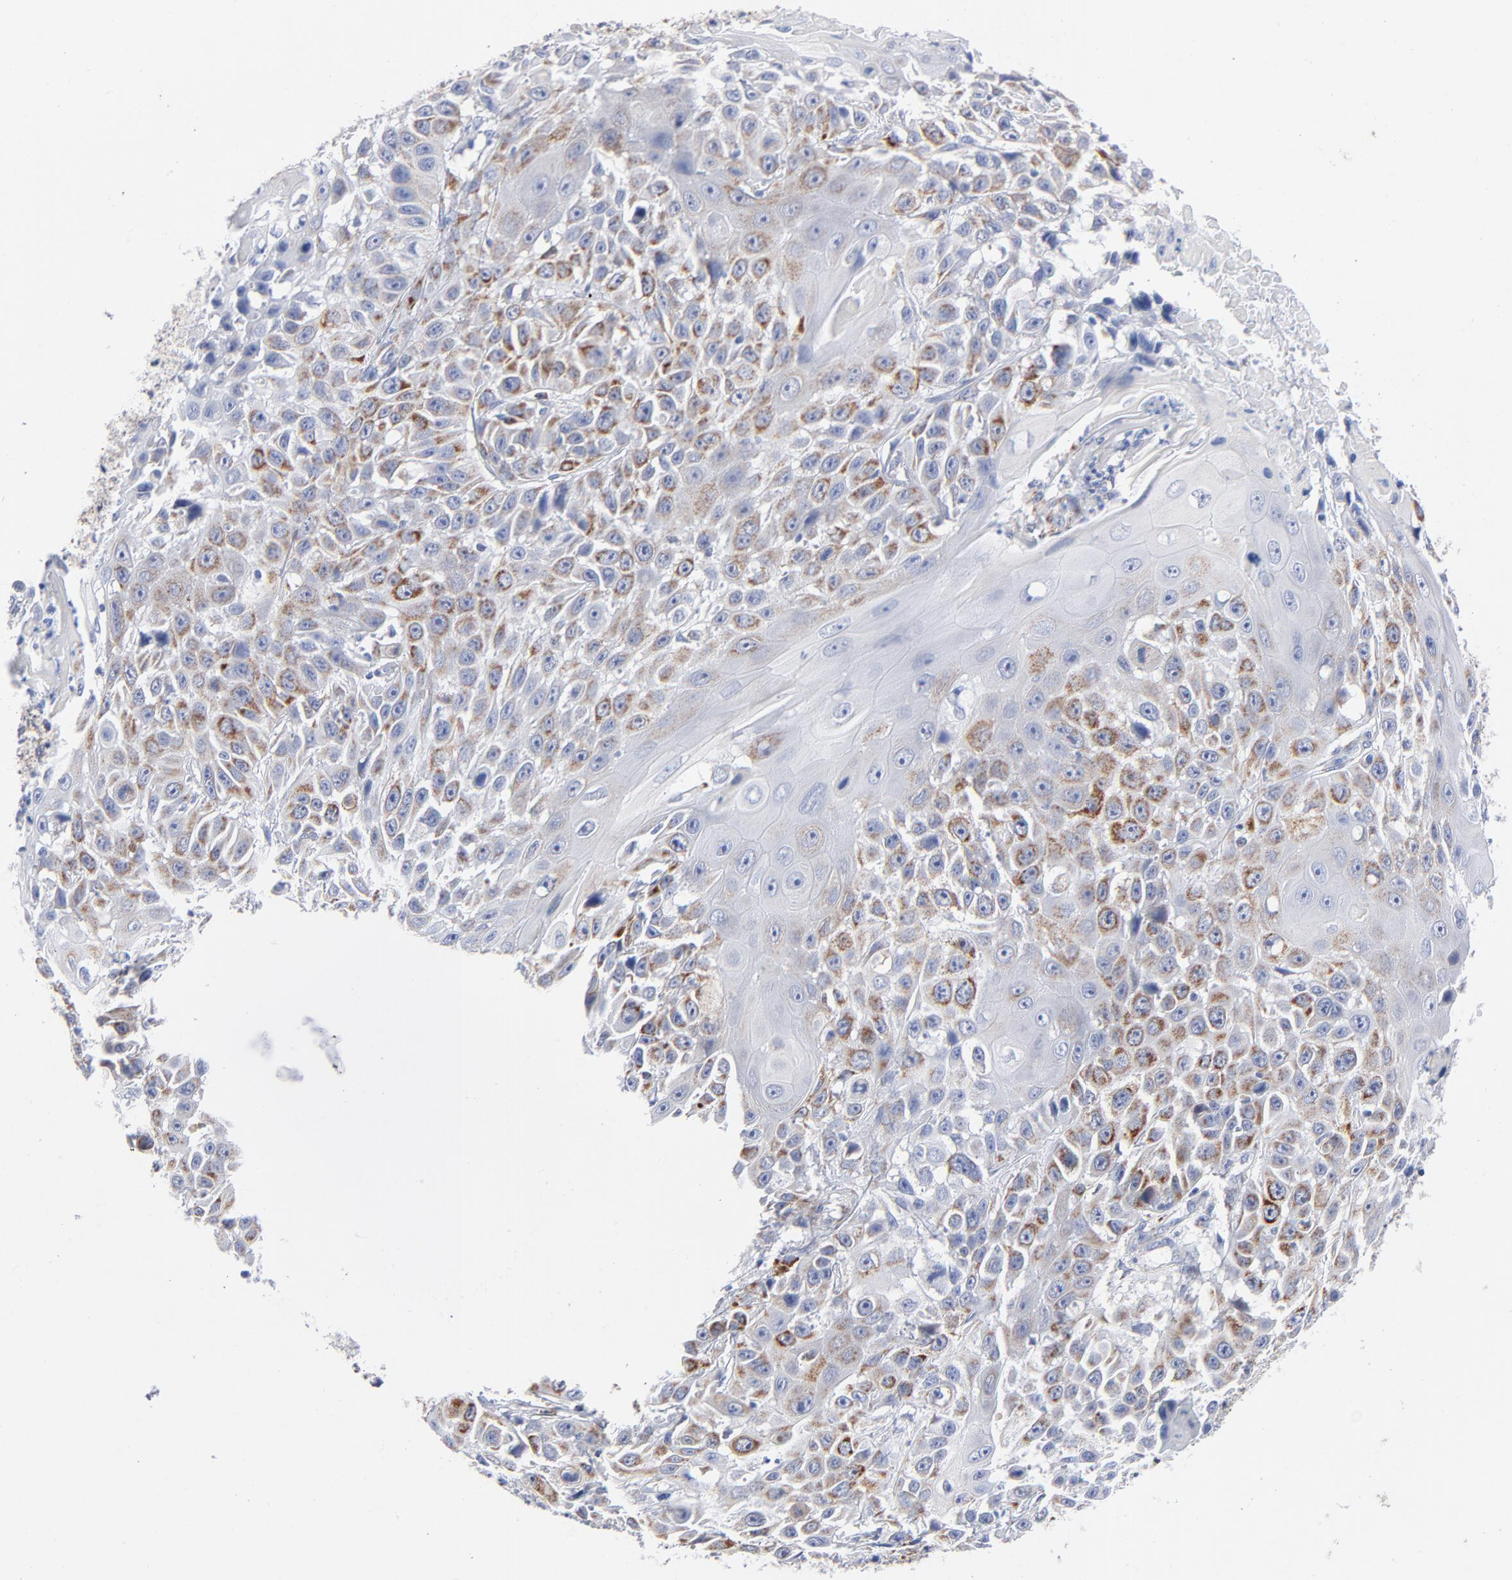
{"staining": {"intensity": "moderate", "quantity": "<25%", "location": "cytoplasmic/membranous"}, "tissue": "cervical cancer", "cell_type": "Tumor cells", "image_type": "cancer", "snomed": [{"axis": "morphology", "description": "Squamous cell carcinoma, NOS"}, {"axis": "topography", "description": "Cervix"}], "caption": "This photomicrograph demonstrates immunohistochemistry (IHC) staining of human cervical squamous cell carcinoma, with low moderate cytoplasmic/membranous positivity in about <25% of tumor cells.", "gene": "CHCHD10", "patient": {"sex": "female", "age": 39}}